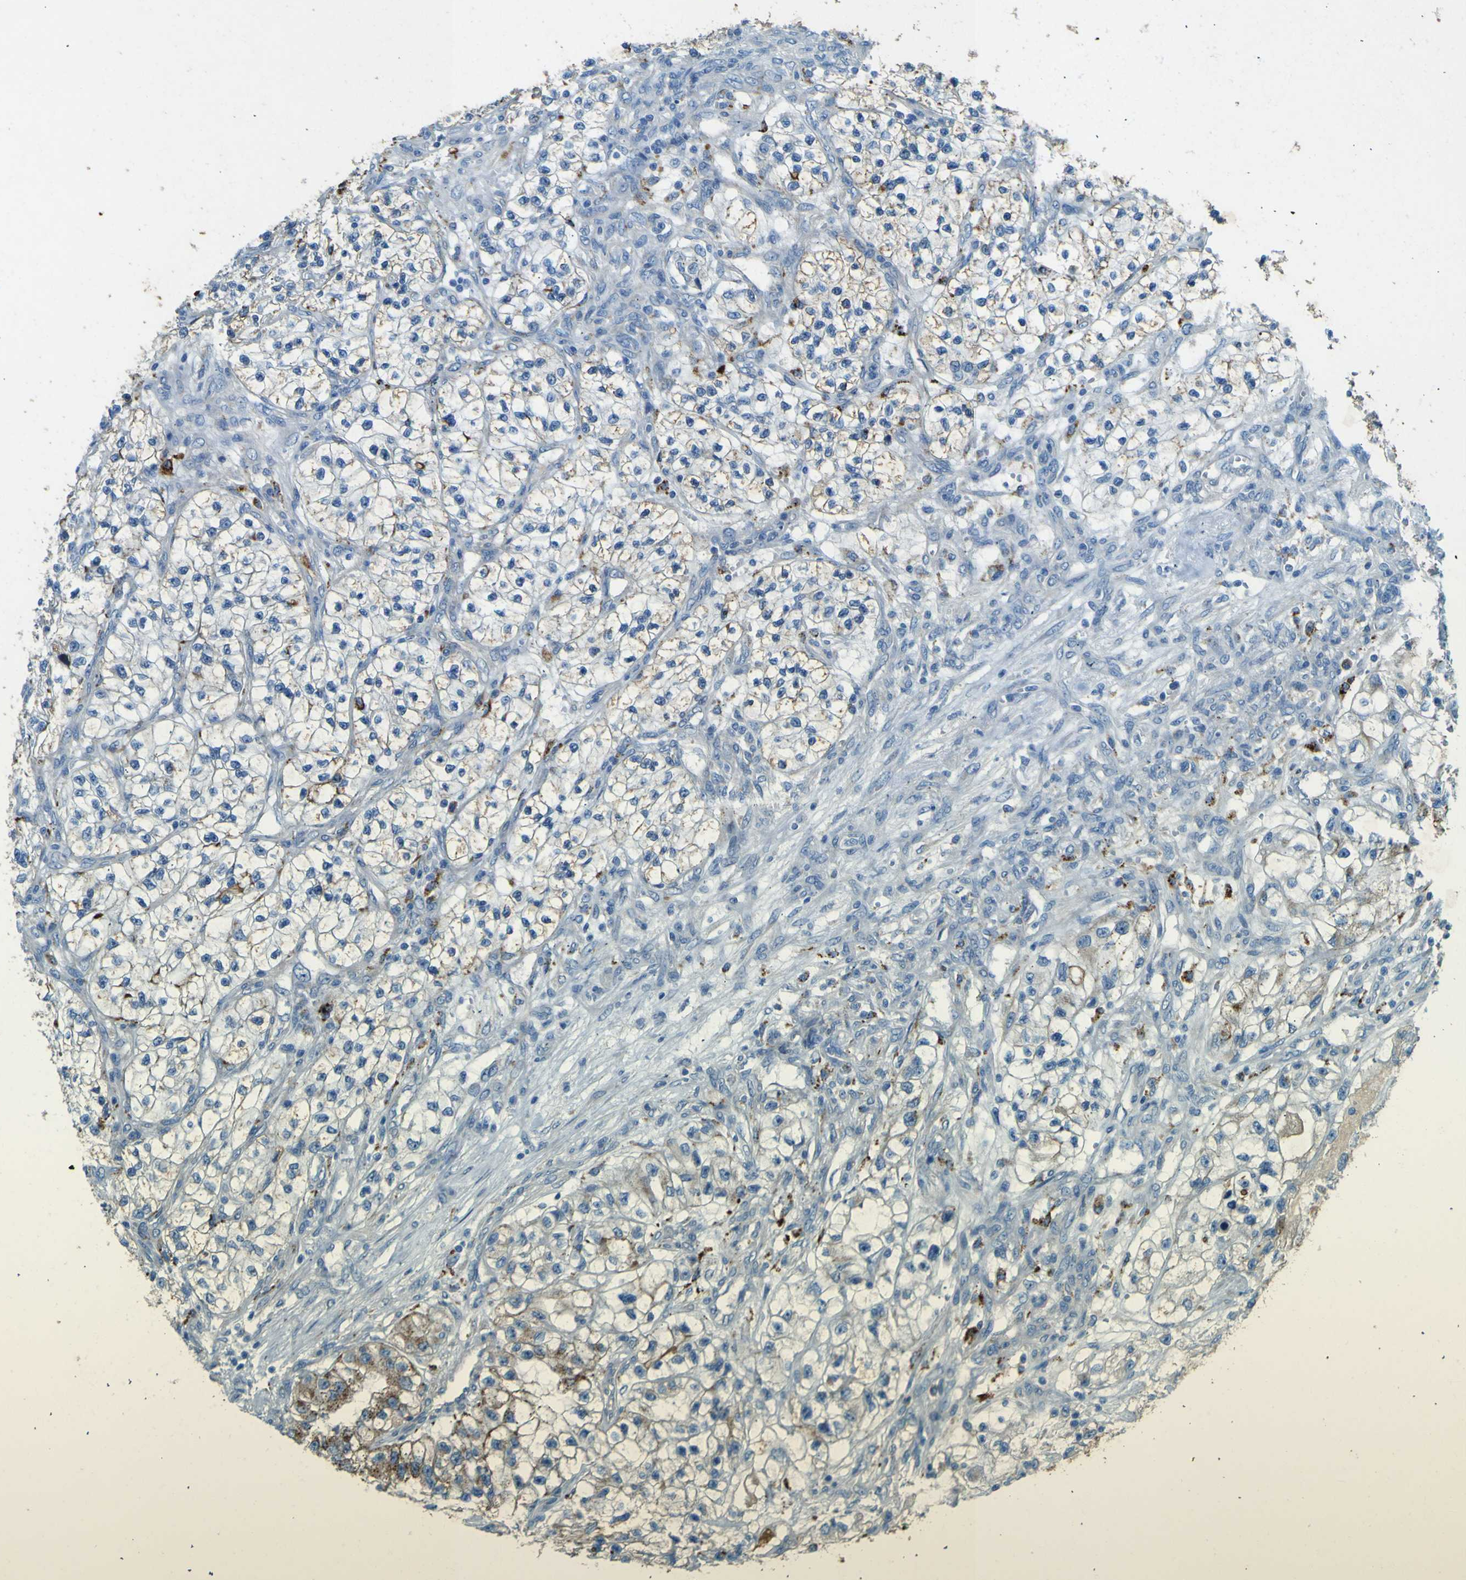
{"staining": {"intensity": "negative", "quantity": "none", "location": "none"}, "tissue": "renal cancer", "cell_type": "Tumor cells", "image_type": "cancer", "snomed": [{"axis": "morphology", "description": "Adenocarcinoma, NOS"}, {"axis": "topography", "description": "Kidney"}], "caption": "Tumor cells are negative for brown protein staining in renal cancer (adenocarcinoma).", "gene": "PDE9A", "patient": {"sex": "female", "age": 57}}